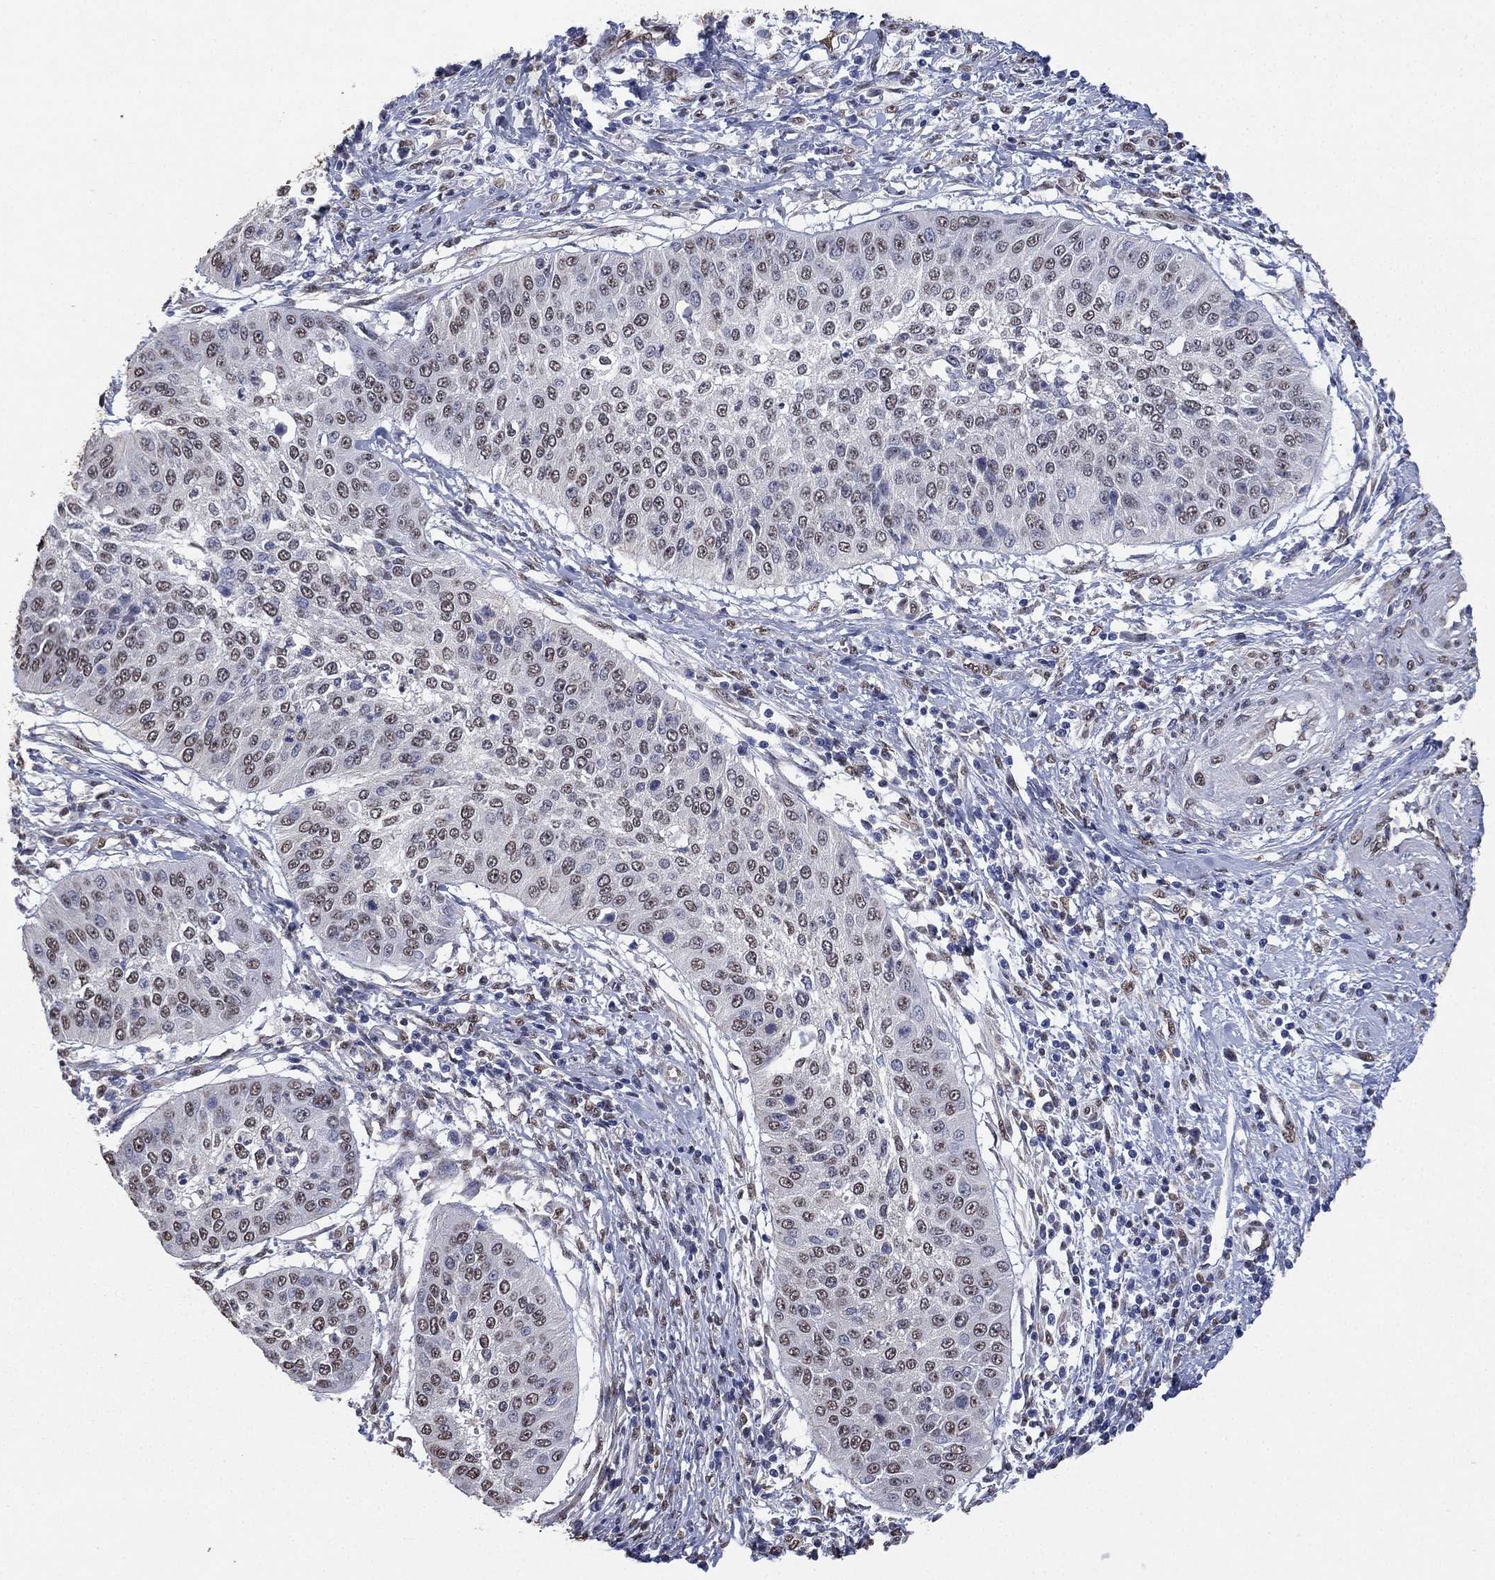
{"staining": {"intensity": "weak", "quantity": "<25%", "location": "nuclear"}, "tissue": "cervical cancer", "cell_type": "Tumor cells", "image_type": "cancer", "snomed": [{"axis": "morphology", "description": "Normal tissue, NOS"}, {"axis": "morphology", "description": "Squamous cell carcinoma, NOS"}, {"axis": "topography", "description": "Cervix"}], "caption": "Immunohistochemical staining of human squamous cell carcinoma (cervical) demonstrates no significant expression in tumor cells. Brightfield microscopy of IHC stained with DAB (brown) and hematoxylin (blue), captured at high magnification.", "gene": "ALDH7A1", "patient": {"sex": "female", "age": 39}}